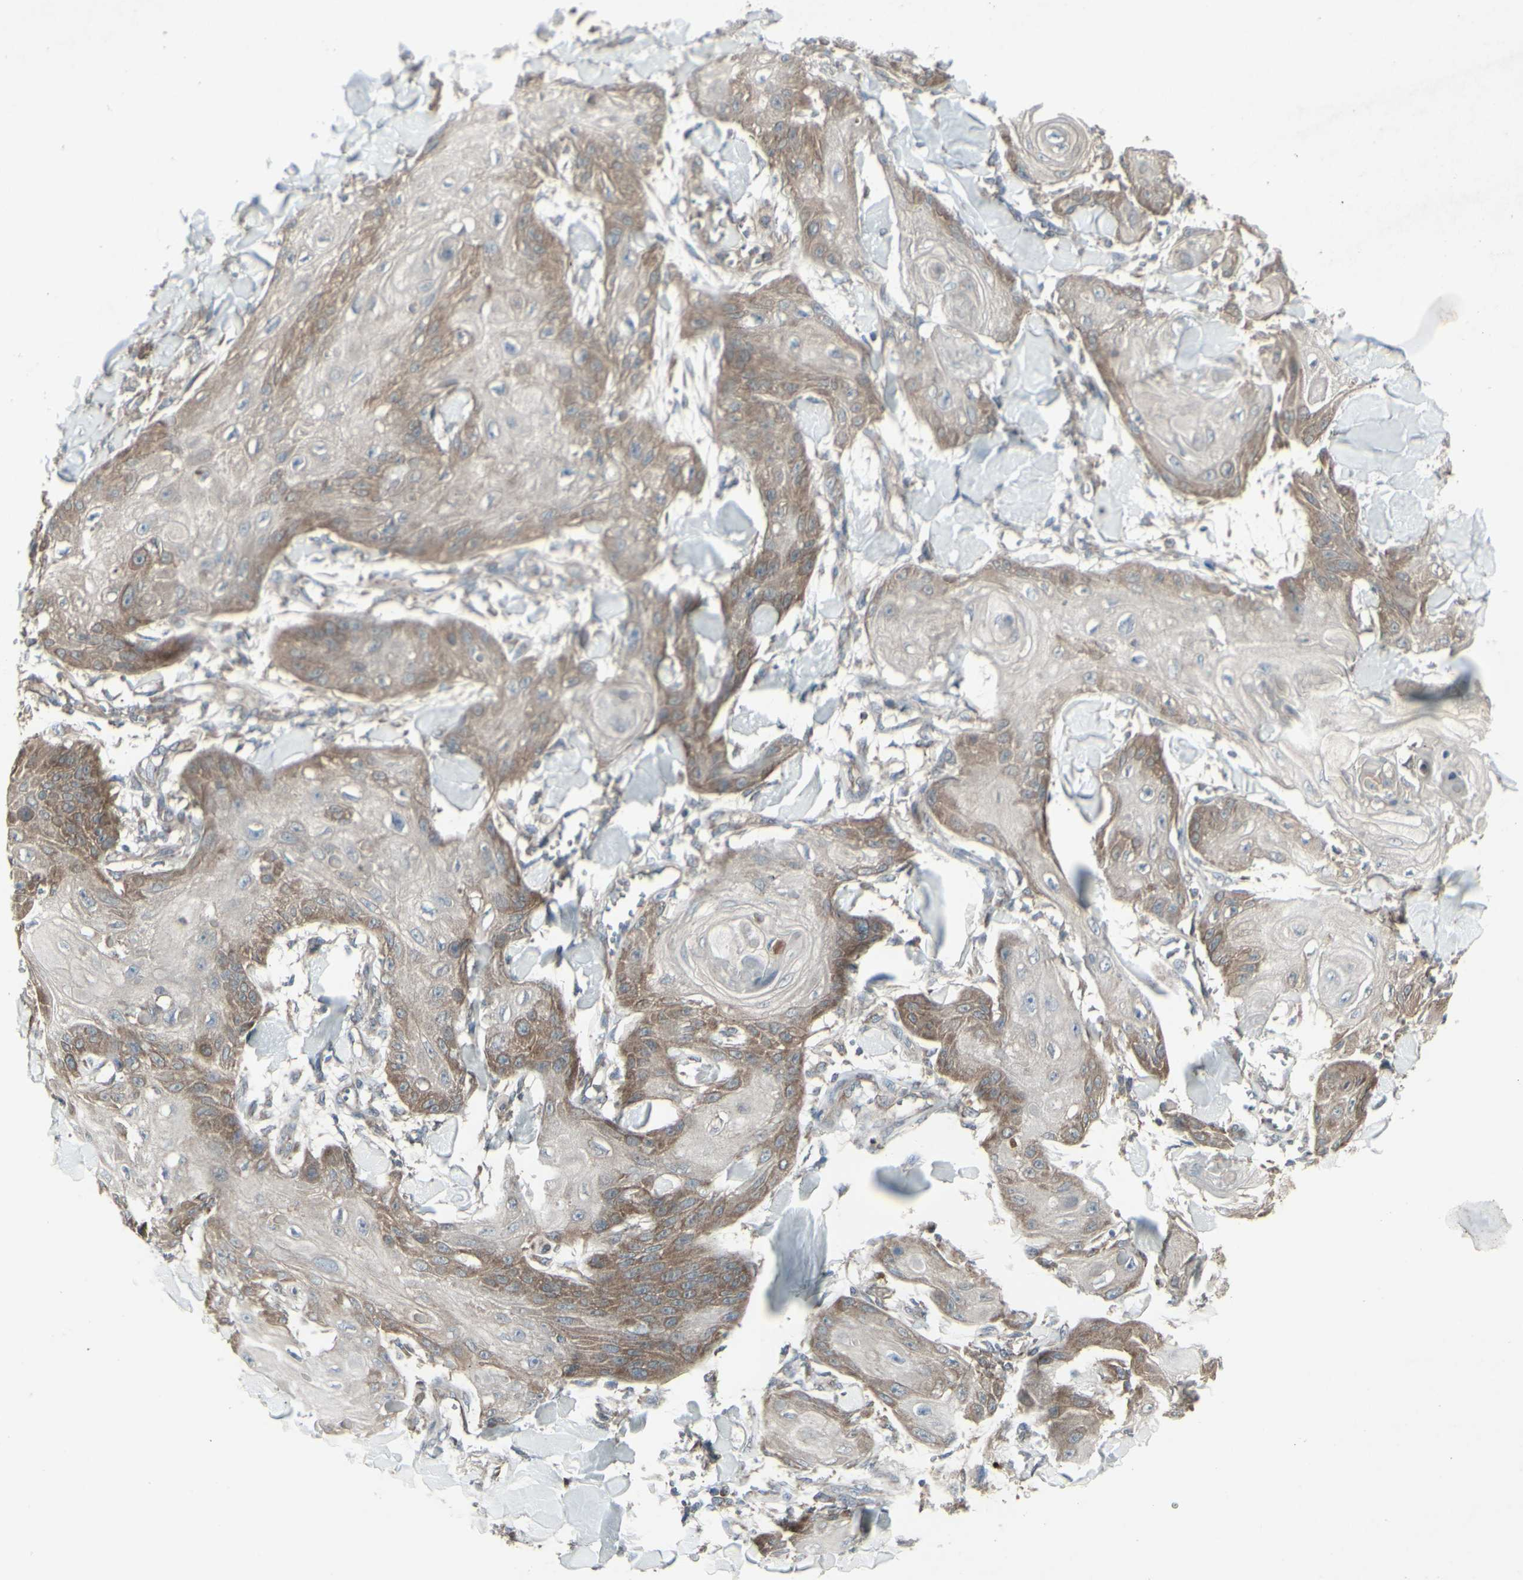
{"staining": {"intensity": "weak", "quantity": ">75%", "location": "cytoplasmic/membranous"}, "tissue": "skin cancer", "cell_type": "Tumor cells", "image_type": "cancer", "snomed": [{"axis": "morphology", "description": "Squamous cell carcinoma, NOS"}, {"axis": "topography", "description": "Skin"}], "caption": "DAB (3,3'-diaminobenzidine) immunohistochemical staining of squamous cell carcinoma (skin) shows weak cytoplasmic/membranous protein positivity in about >75% of tumor cells.", "gene": "SHC1", "patient": {"sex": "male", "age": 74}}